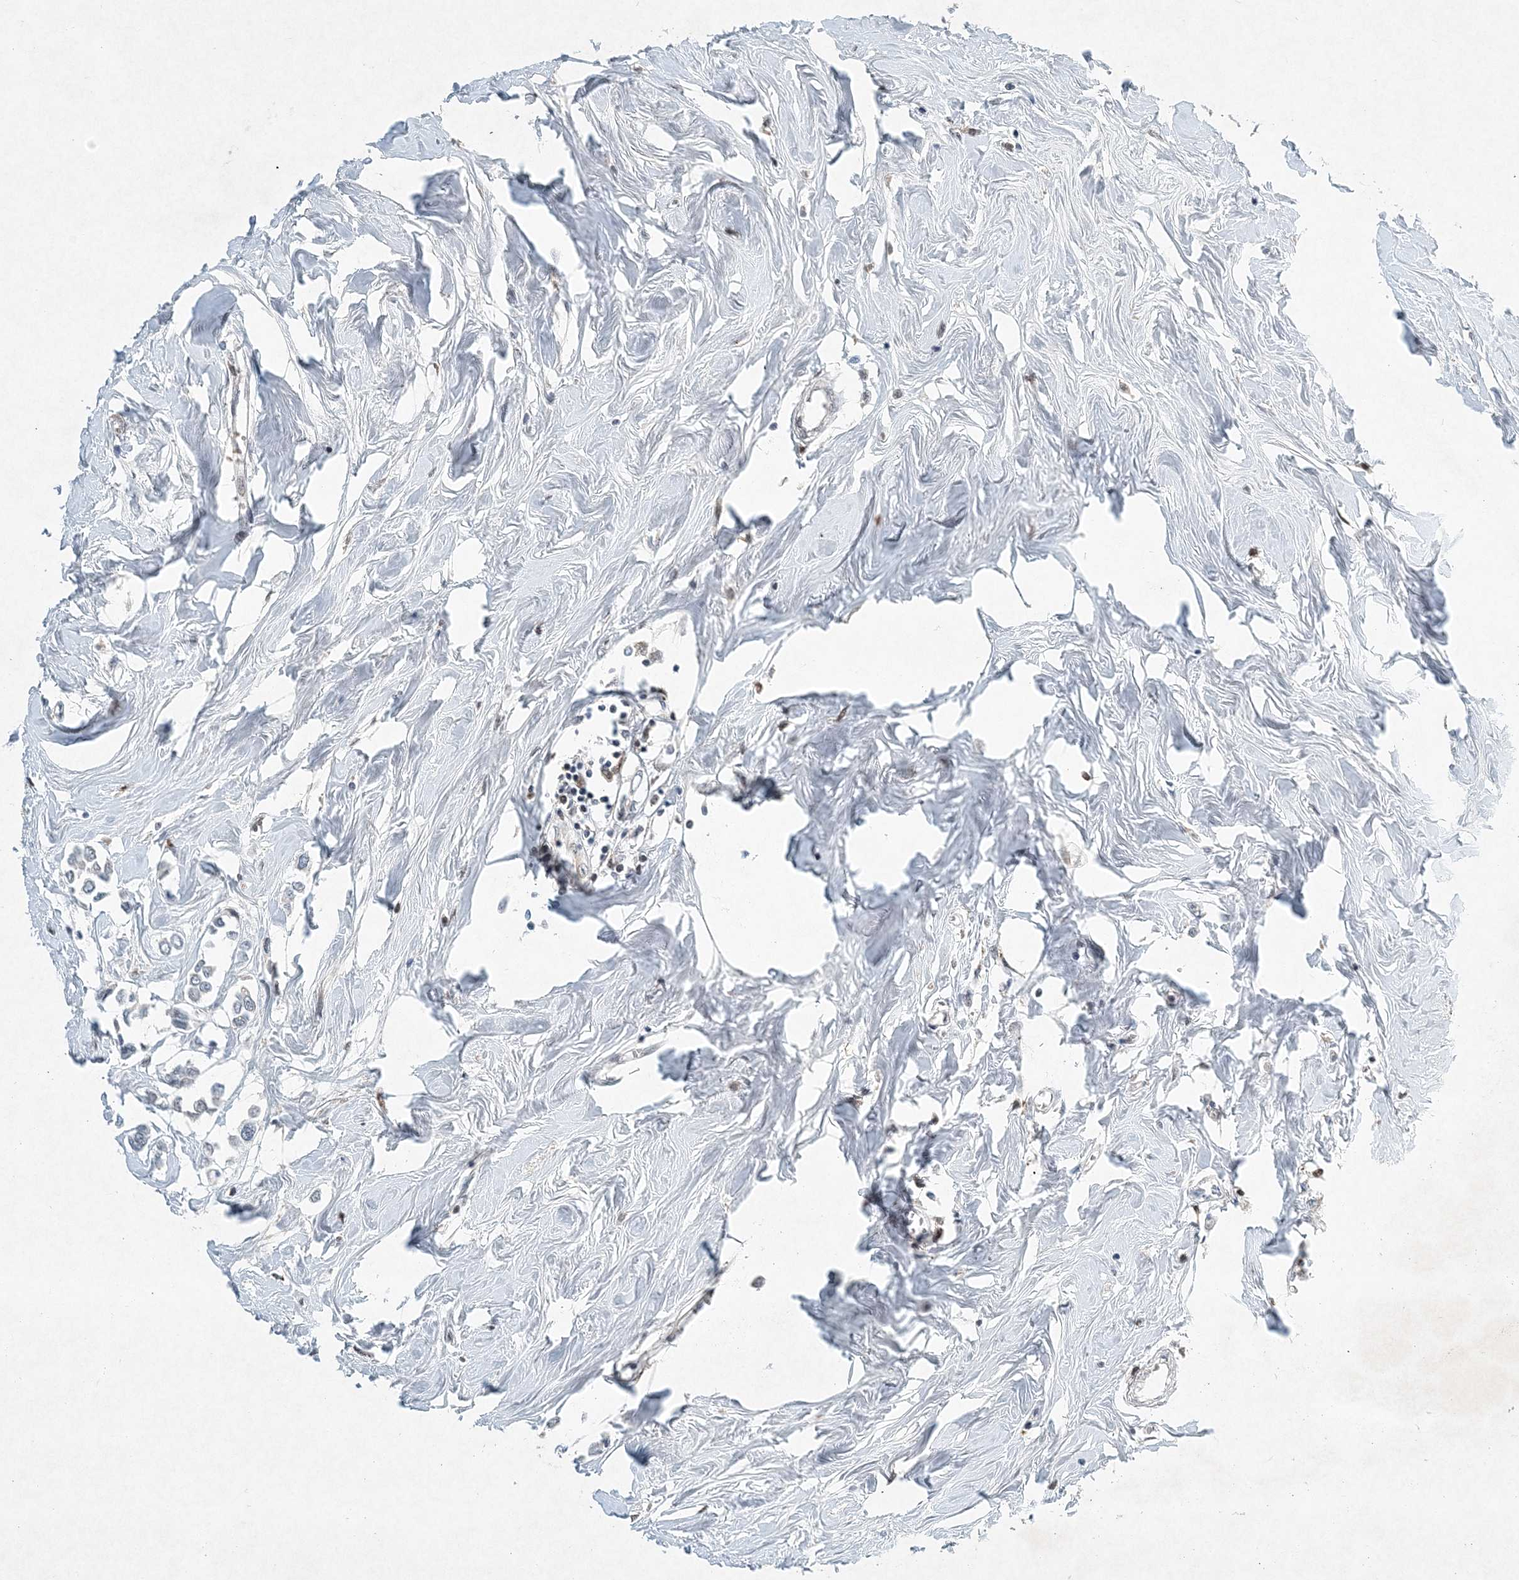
{"staining": {"intensity": "negative", "quantity": "none", "location": "none"}, "tissue": "breast cancer", "cell_type": "Tumor cells", "image_type": "cancer", "snomed": [{"axis": "morphology", "description": "Lobular carcinoma"}, {"axis": "topography", "description": "Breast"}], "caption": "This is an IHC micrograph of human breast lobular carcinoma. There is no positivity in tumor cells.", "gene": "KPNA4", "patient": {"sex": "female", "age": 51}}